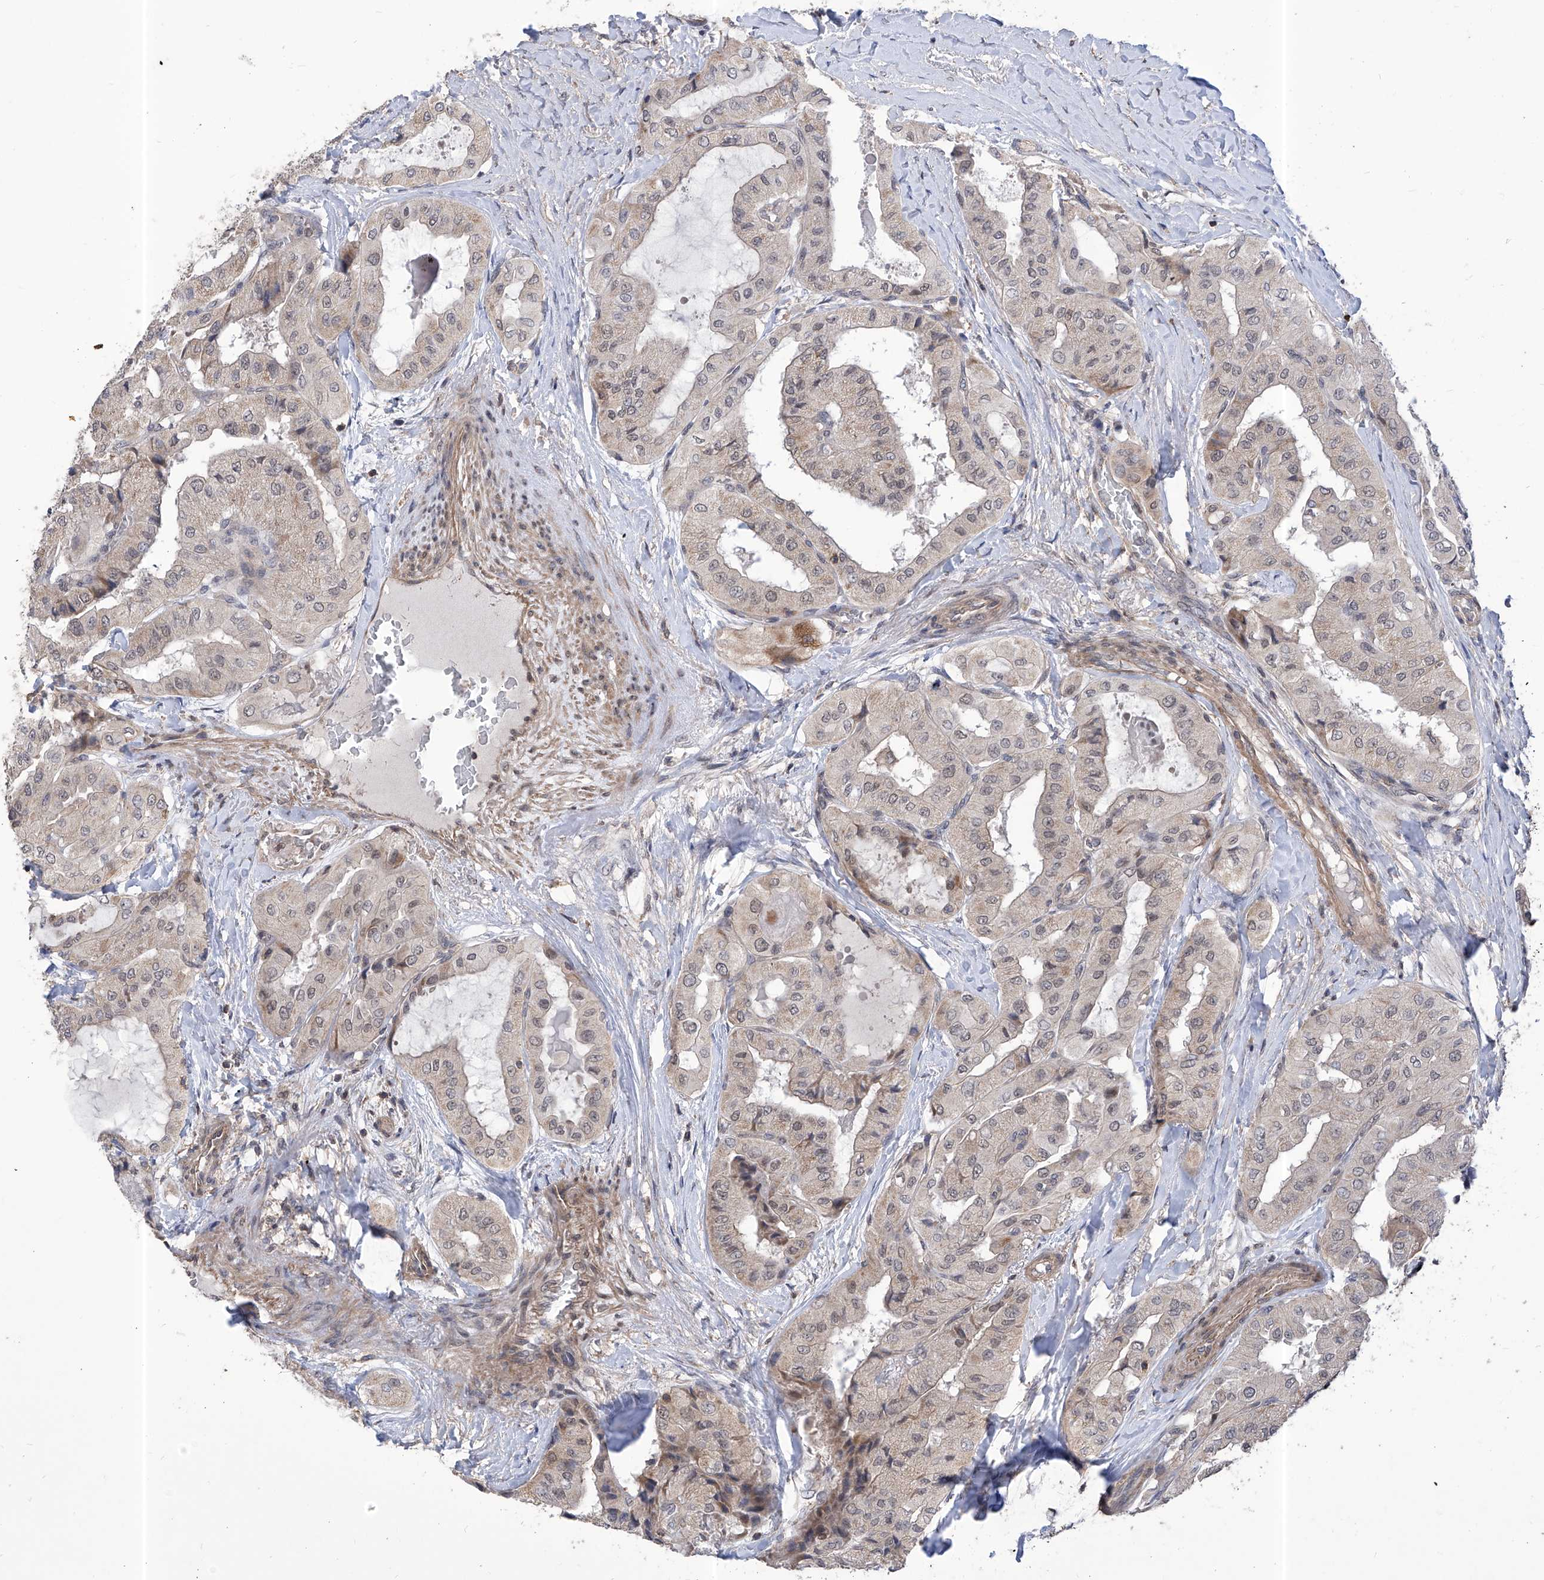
{"staining": {"intensity": "moderate", "quantity": "<25%", "location": "cytoplasmic/membranous"}, "tissue": "thyroid cancer", "cell_type": "Tumor cells", "image_type": "cancer", "snomed": [{"axis": "morphology", "description": "Papillary adenocarcinoma, NOS"}, {"axis": "topography", "description": "Thyroid gland"}], "caption": "Immunohistochemical staining of thyroid papillary adenocarcinoma displays moderate cytoplasmic/membranous protein expression in about <25% of tumor cells.", "gene": "KIFC2", "patient": {"sex": "female", "age": 59}}